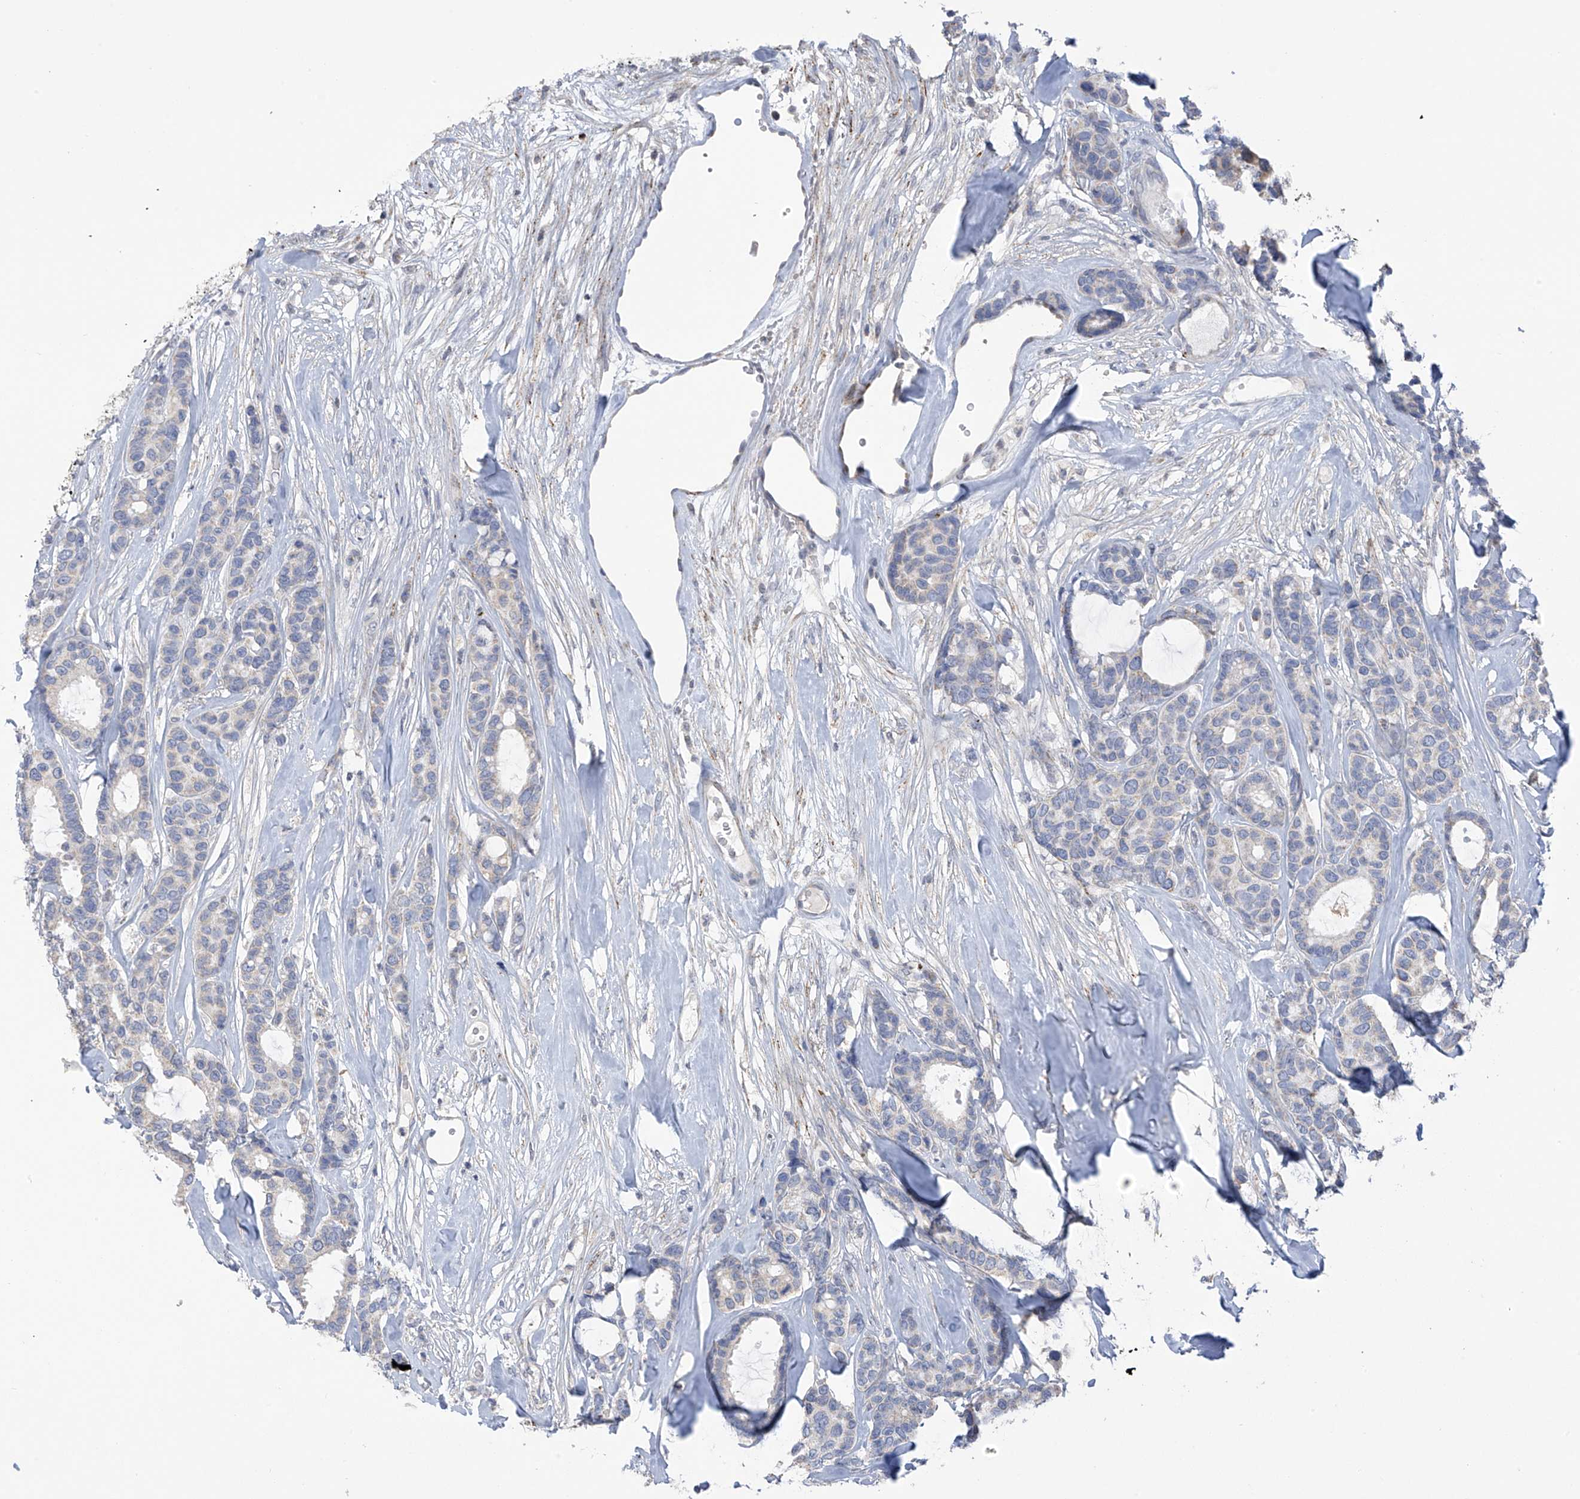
{"staining": {"intensity": "negative", "quantity": "none", "location": "none"}, "tissue": "breast cancer", "cell_type": "Tumor cells", "image_type": "cancer", "snomed": [{"axis": "morphology", "description": "Duct carcinoma"}, {"axis": "topography", "description": "Breast"}], "caption": "The photomicrograph demonstrates no significant positivity in tumor cells of breast cancer. Brightfield microscopy of IHC stained with DAB (brown) and hematoxylin (blue), captured at high magnification.", "gene": "SLCO4A1", "patient": {"sex": "female", "age": 87}}